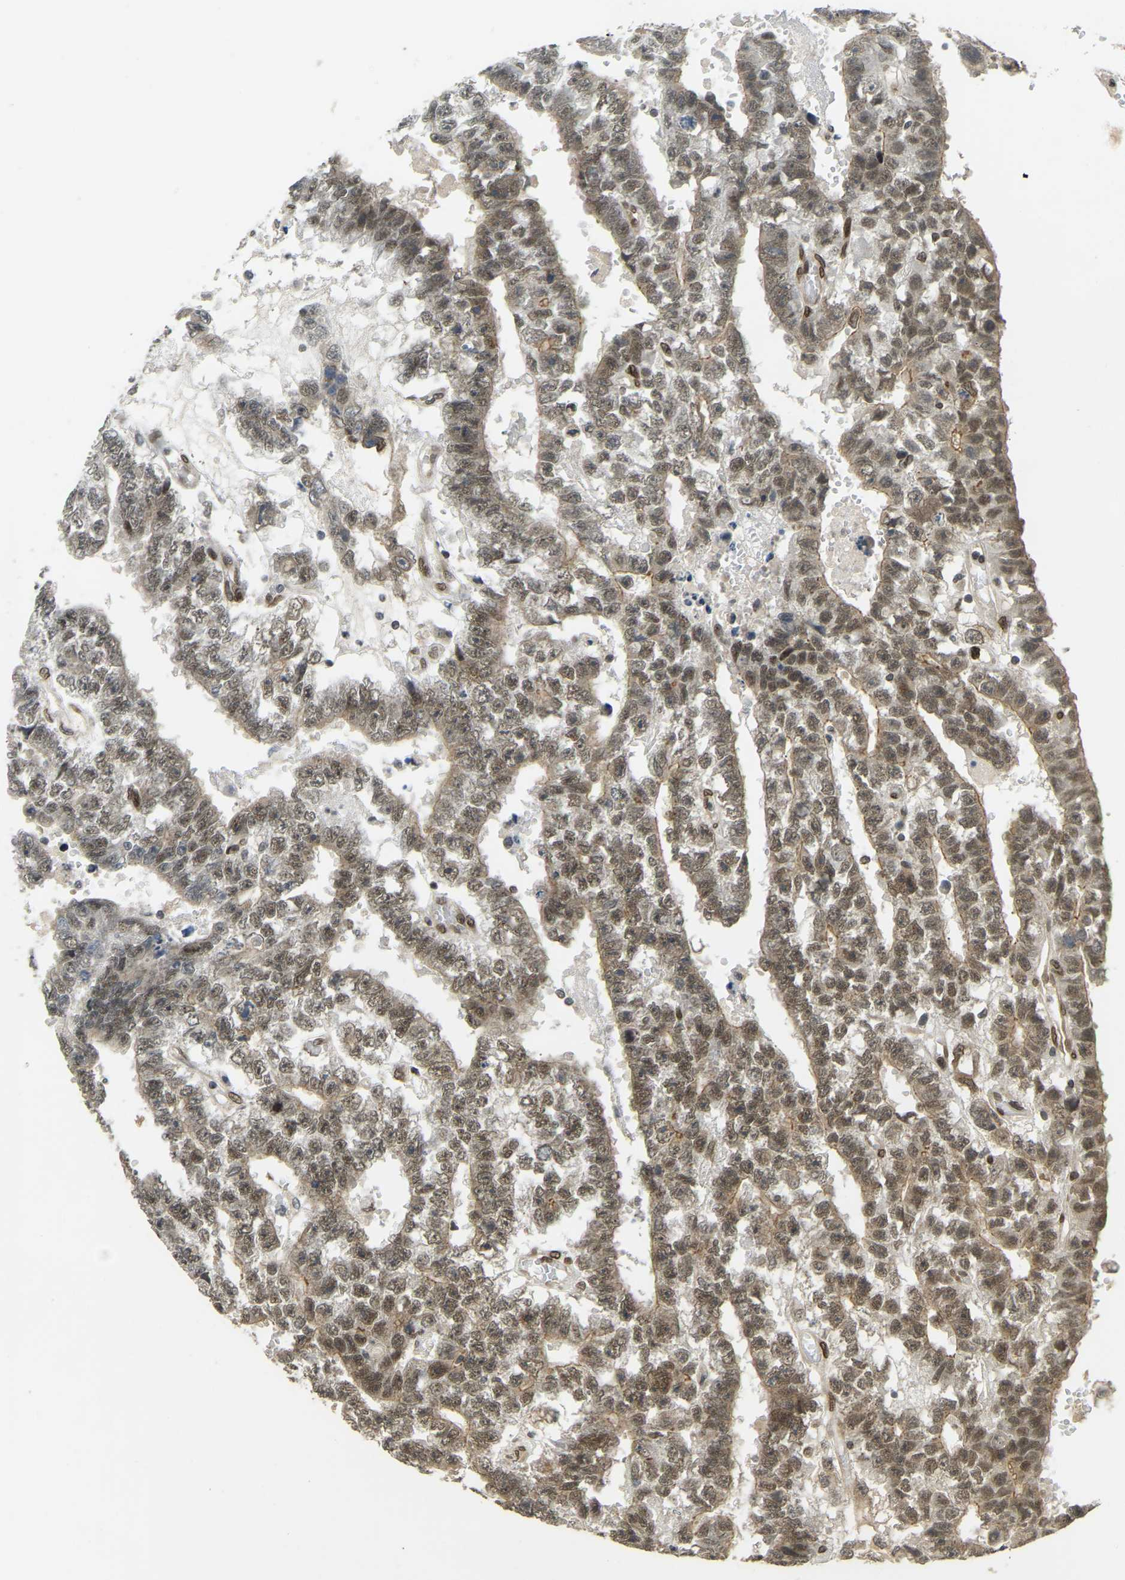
{"staining": {"intensity": "moderate", "quantity": ">75%", "location": "cytoplasmic/membranous,nuclear"}, "tissue": "testis cancer", "cell_type": "Tumor cells", "image_type": "cancer", "snomed": [{"axis": "morphology", "description": "Carcinoma, Embryonal, NOS"}, {"axis": "topography", "description": "Testis"}], "caption": "Immunohistochemical staining of human testis cancer shows medium levels of moderate cytoplasmic/membranous and nuclear expression in about >75% of tumor cells. (IHC, brightfield microscopy, high magnification).", "gene": "SYNE1", "patient": {"sex": "male", "age": 25}}